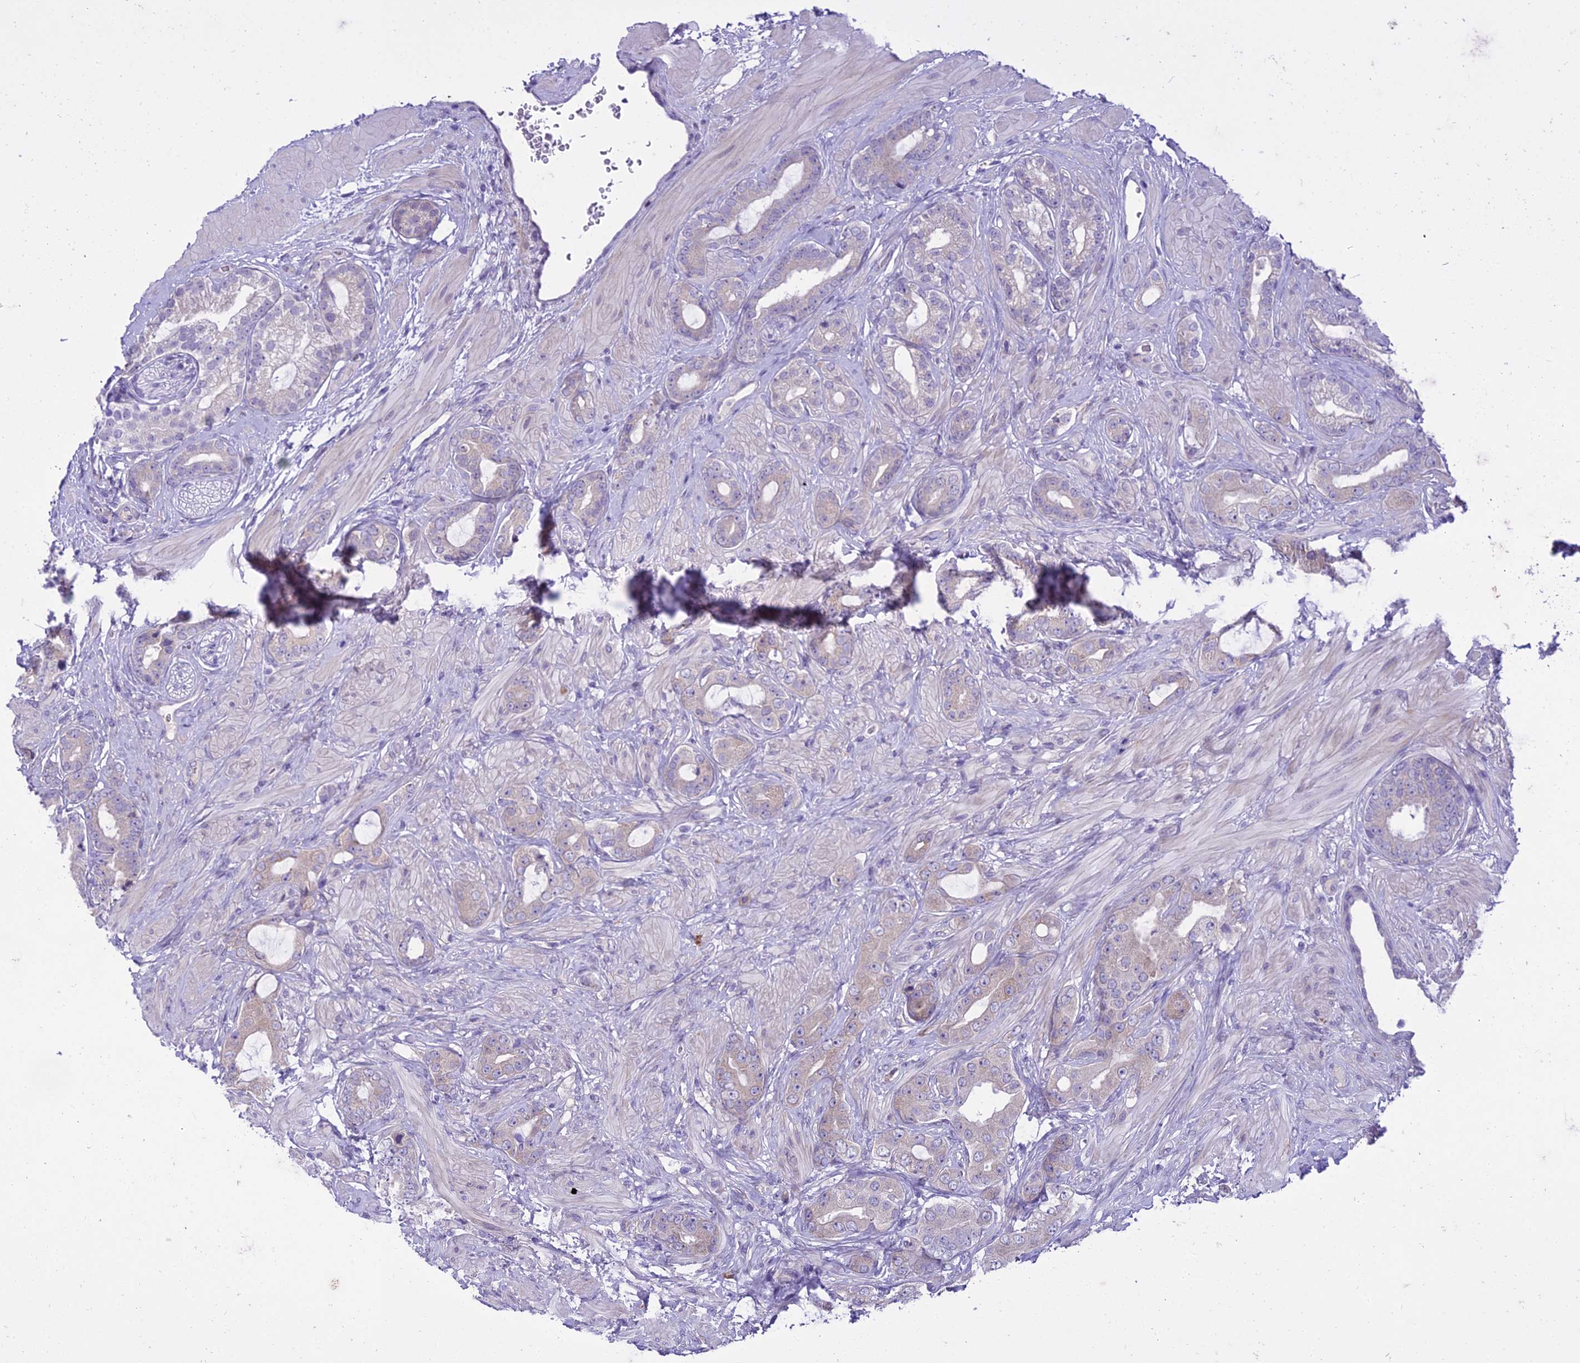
{"staining": {"intensity": "weak", "quantity": "<25%", "location": "cytoplasmic/membranous"}, "tissue": "prostate cancer", "cell_type": "Tumor cells", "image_type": "cancer", "snomed": [{"axis": "morphology", "description": "Adenocarcinoma, Low grade"}, {"axis": "topography", "description": "Prostate"}], "caption": "A micrograph of adenocarcinoma (low-grade) (prostate) stained for a protein displays no brown staining in tumor cells.", "gene": "NEURL2", "patient": {"sex": "male", "age": 57}}